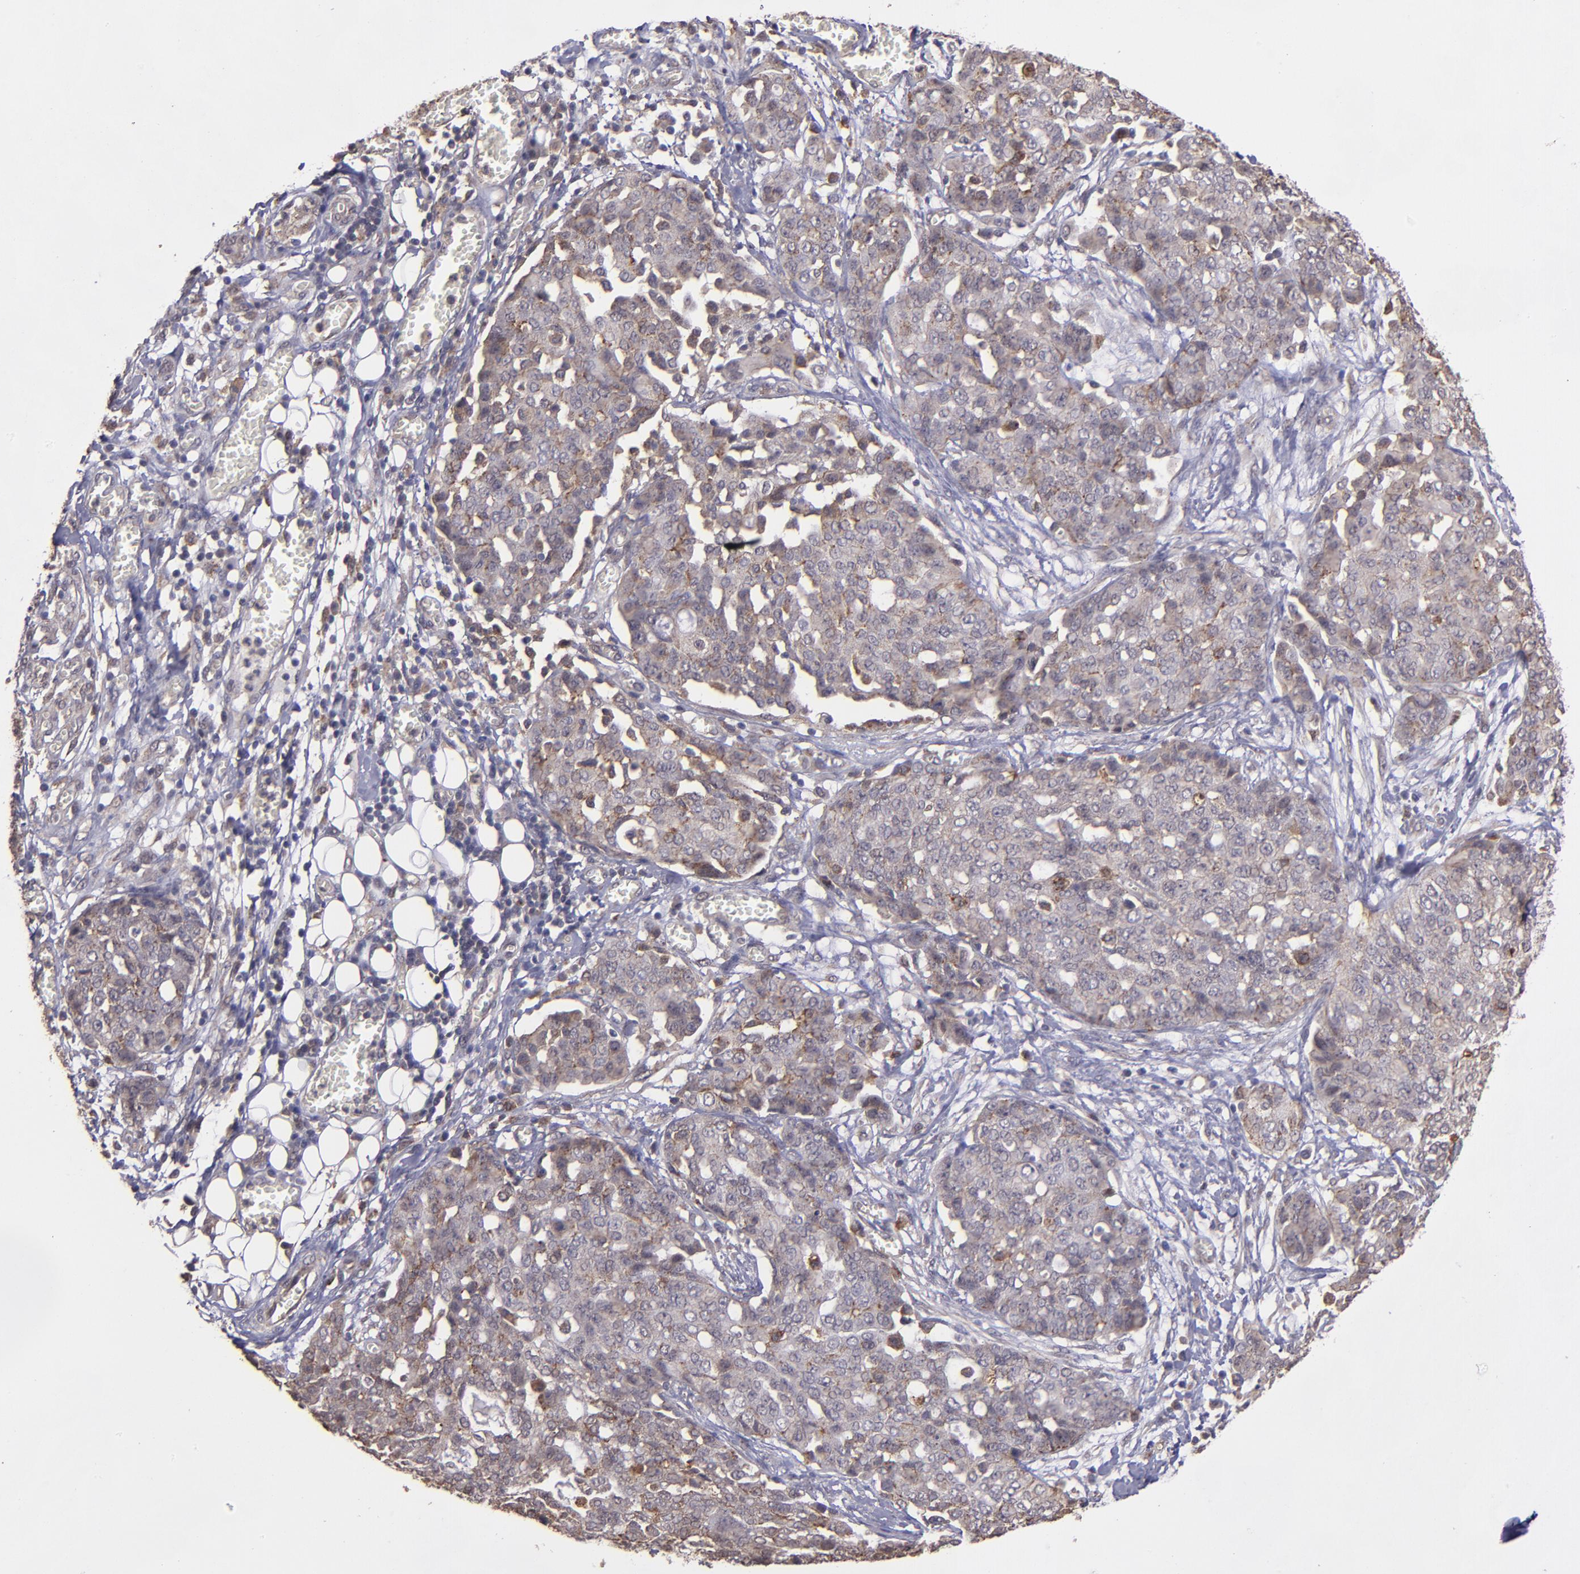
{"staining": {"intensity": "weak", "quantity": "25%-75%", "location": "cytoplasmic/membranous"}, "tissue": "ovarian cancer", "cell_type": "Tumor cells", "image_type": "cancer", "snomed": [{"axis": "morphology", "description": "Cystadenocarcinoma, serous, NOS"}, {"axis": "topography", "description": "Soft tissue"}, {"axis": "topography", "description": "Ovary"}], "caption": "Tumor cells show low levels of weak cytoplasmic/membranous staining in about 25%-75% of cells in human serous cystadenocarcinoma (ovarian).", "gene": "SIPA1L1", "patient": {"sex": "female", "age": 57}}